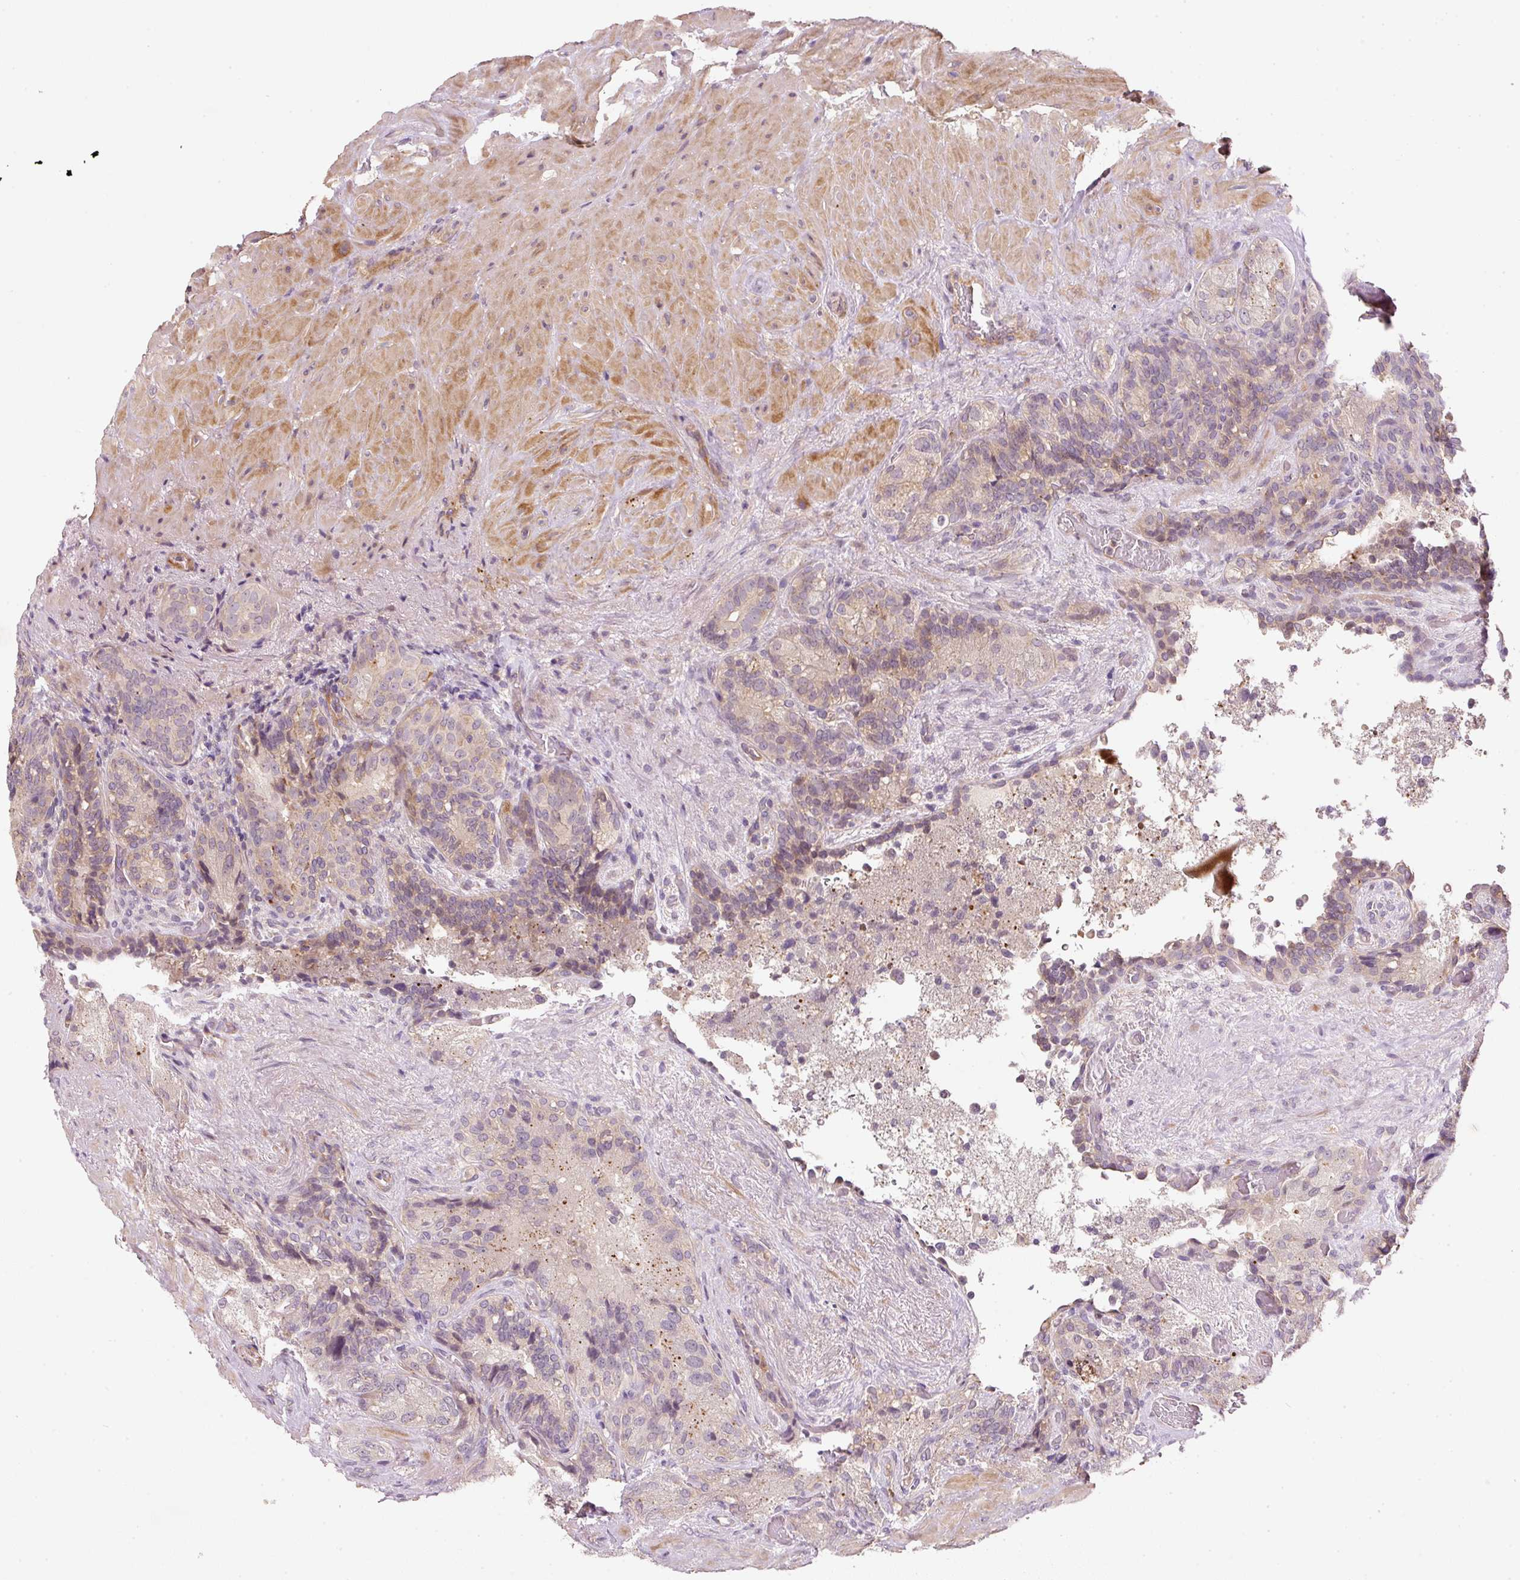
{"staining": {"intensity": "weak", "quantity": "25%-75%", "location": "cytoplasmic/membranous"}, "tissue": "seminal vesicle", "cell_type": "Glandular cells", "image_type": "normal", "snomed": [{"axis": "morphology", "description": "Normal tissue, NOS"}, {"axis": "topography", "description": "Seminal veicle"}], "caption": "An image of human seminal vesicle stained for a protein exhibits weak cytoplasmic/membranous brown staining in glandular cells. (Stains: DAB (3,3'-diaminobenzidine) in brown, nuclei in blue, Microscopy: brightfield microscopy at high magnification).", "gene": "TIRAP", "patient": {"sex": "male", "age": 69}}